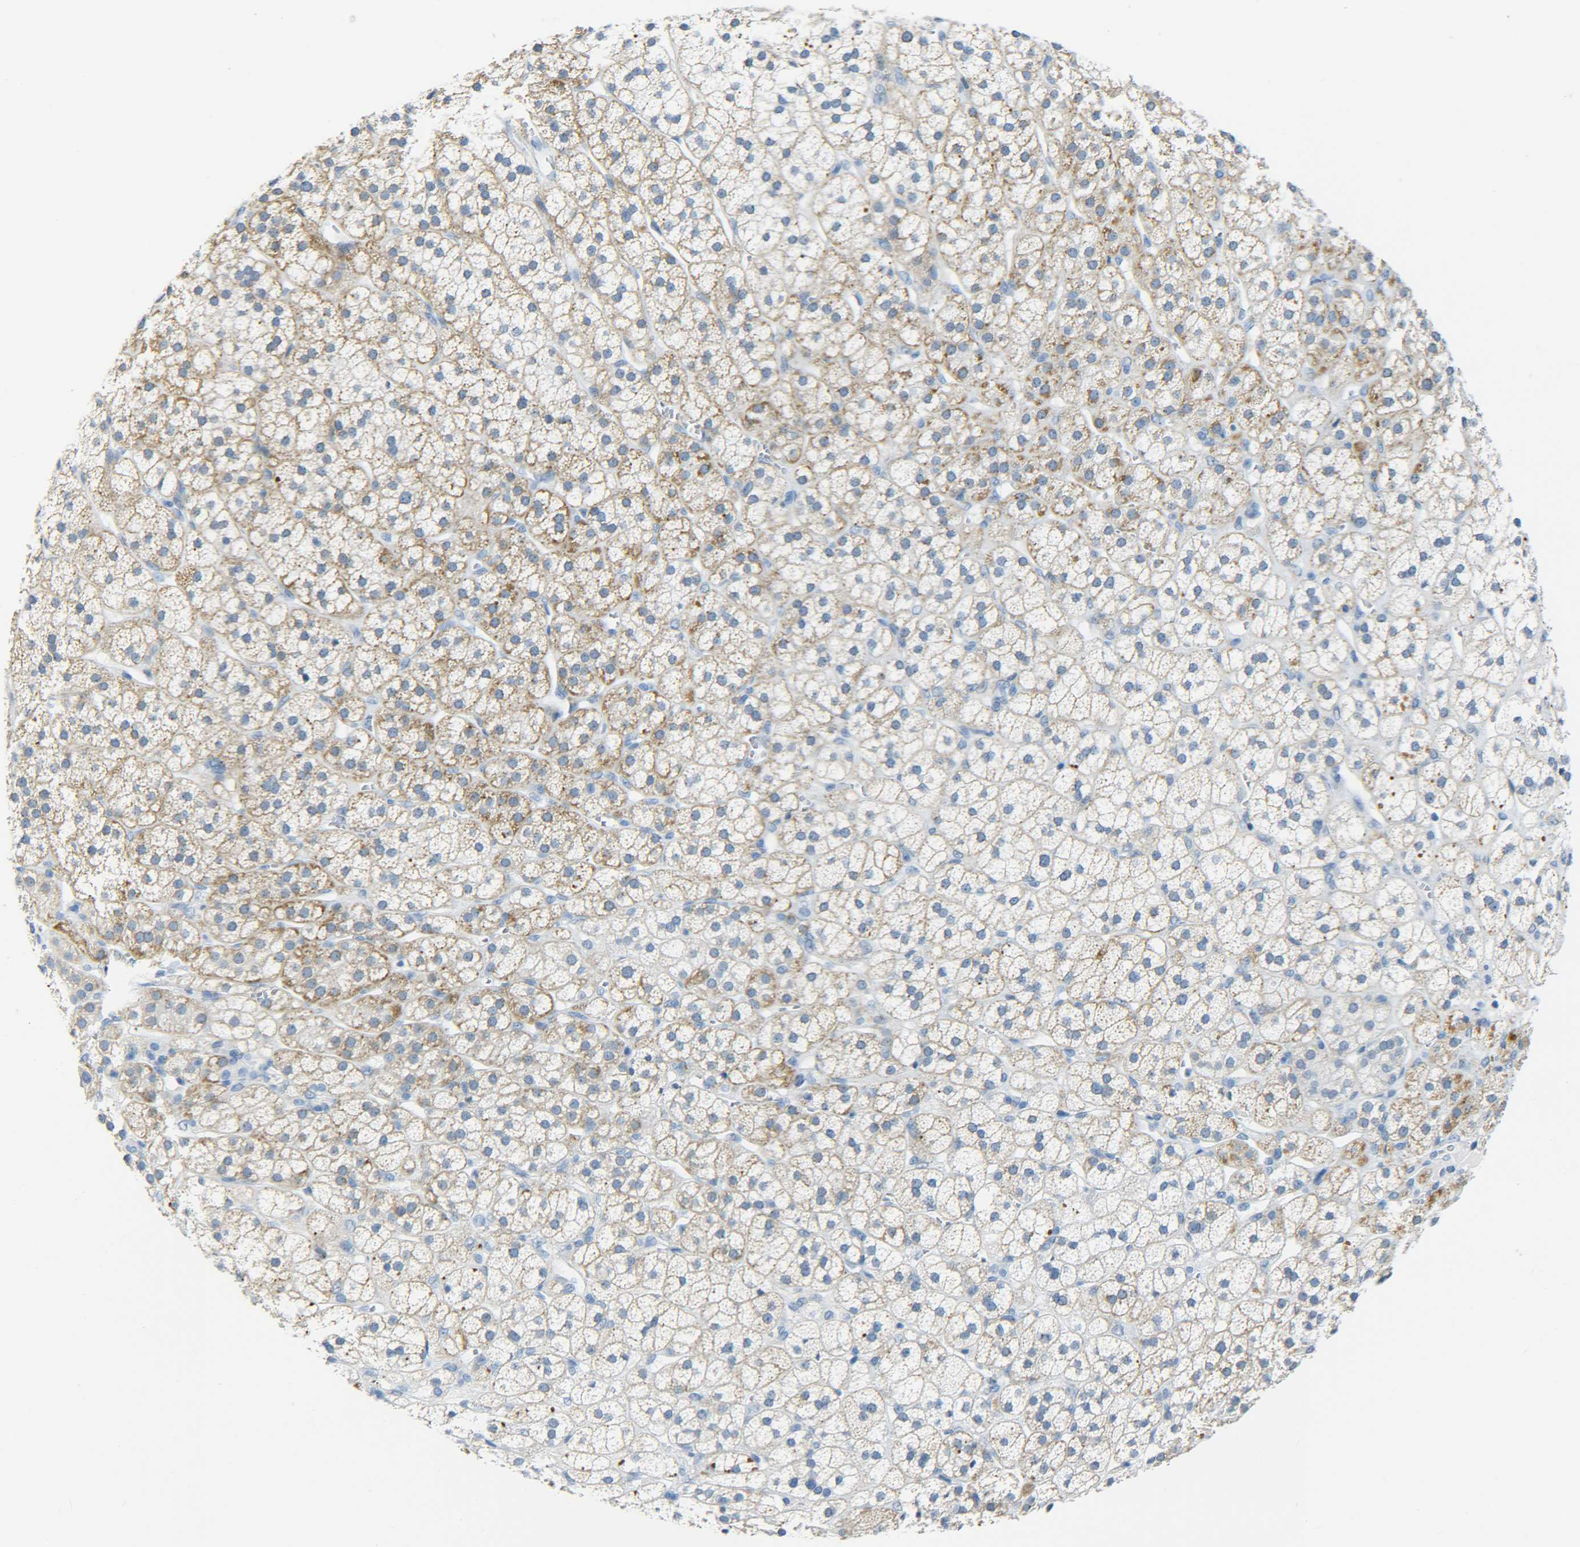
{"staining": {"intensity": "moderate", "quantity": "25%-75%", "location": "cytoplasmic/membranous"}, "tissue": "adrenal gland", "cell_type": "Glandular cells", "image_type": "normal", "snomed": [{"axis": "morphology", "description": "Normal tissue, NOS"}, {"axis": "topography", "description": "Adrenal gland"}], "caption": "Brown immunohistochemical staining in benign adrenal gland exhibits moderate cytoplasmic/membranous expression in approximately 25%-75% of glandular cells. The staining was performed using DAB to visualize the protein expression in brown, while the nuclei were stained in blue with hematoxylin (Magnification: 20x).", "gene": "C15orf48", "patient": {"sex": "male", "age": 56}}